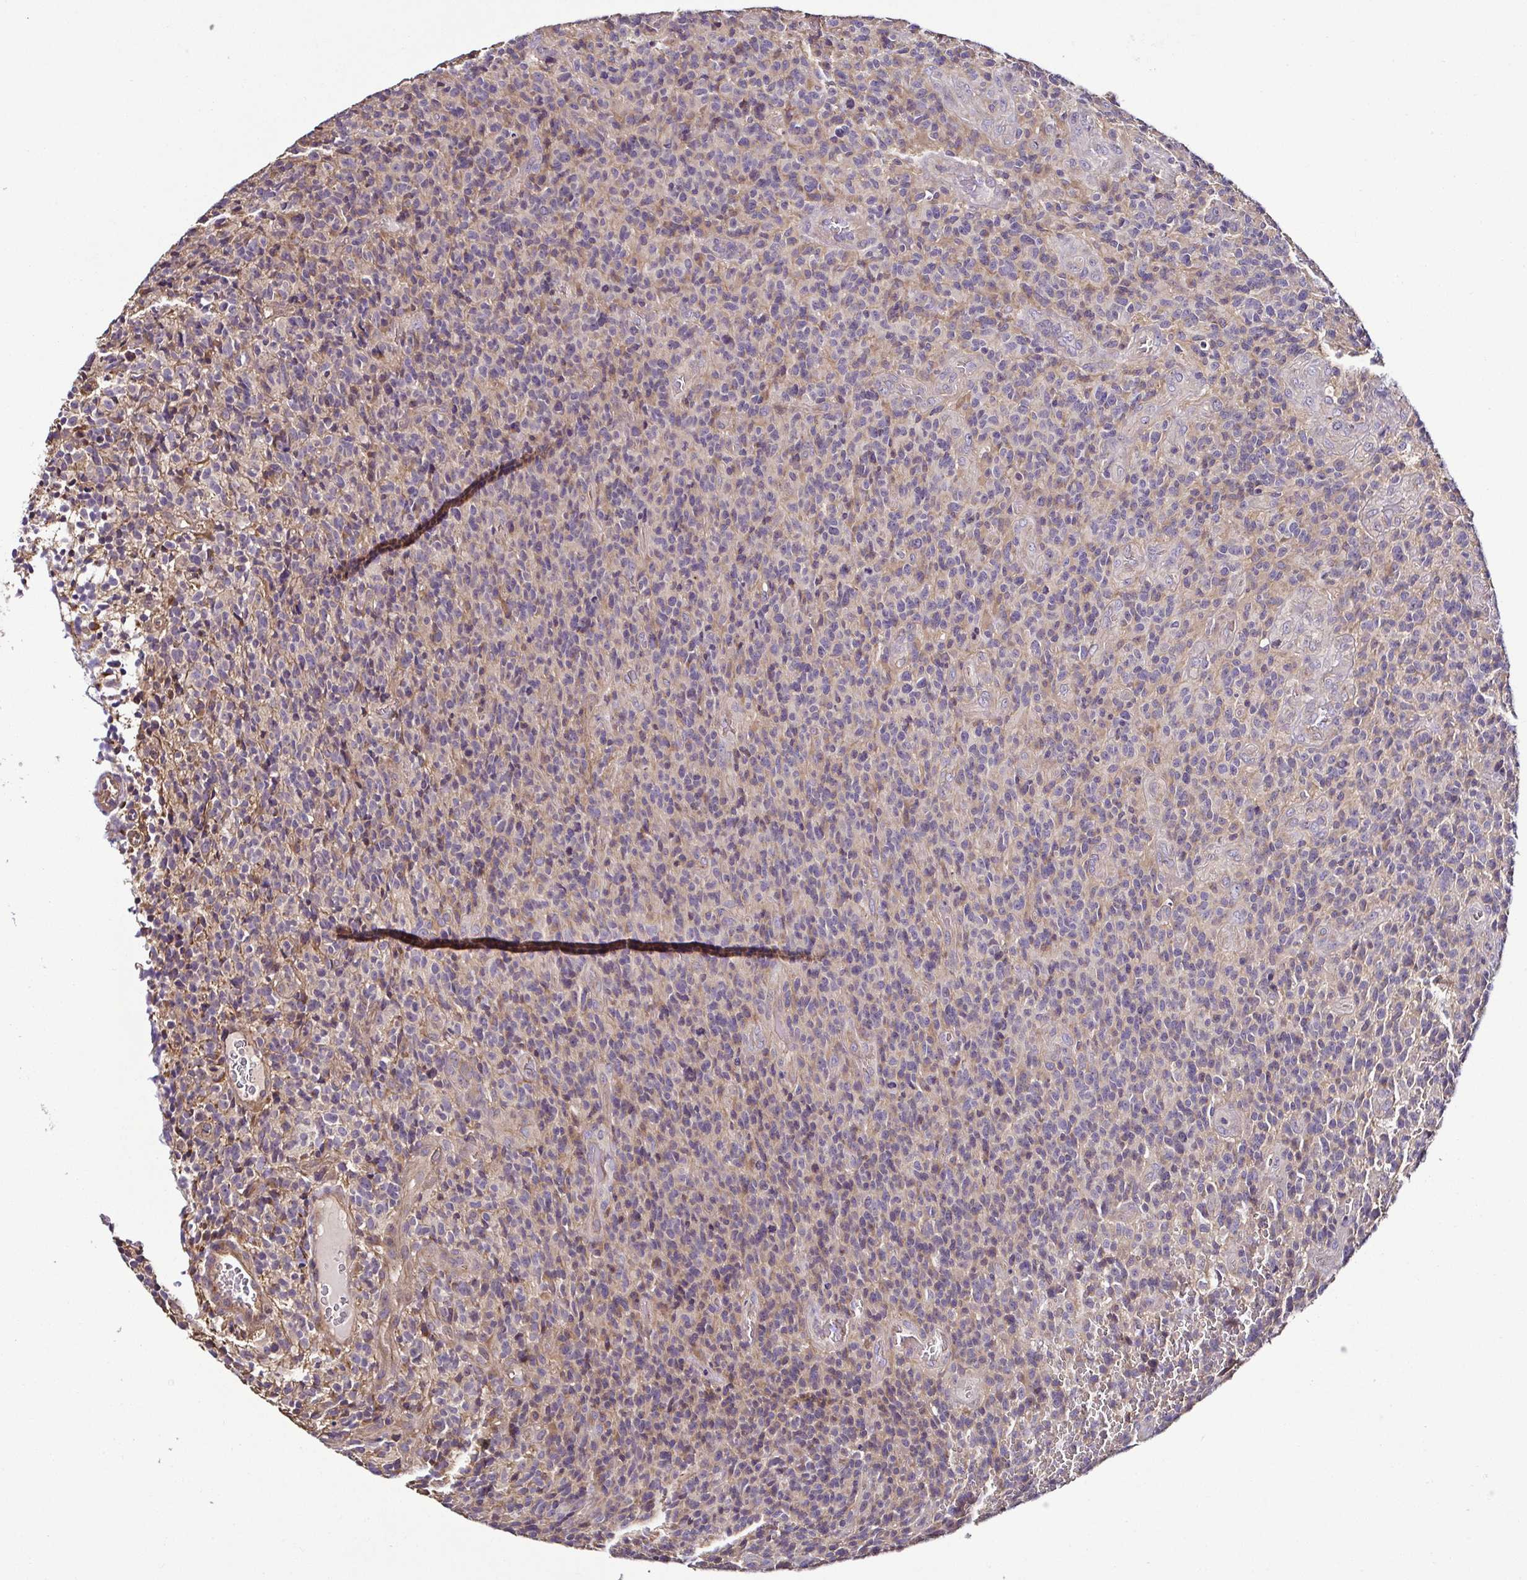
{"staining": {"intensity": "weak", "quantity": "<25%", "location": "cytoplasmic/membranous"}, "tissue": "glioma", "cell_type": "Tumor cells", "image_type": "cancer", "snomed": [{"axis": "morphology", "description": "Glioma, malignant, High grade"}, {"axis": "topography", "description": "Brain"}], "caption": "There is no significant positivity in tumor cells of glioma.", "gene": "LMOD2", "patient": {"sex": "male", "age": 76}}